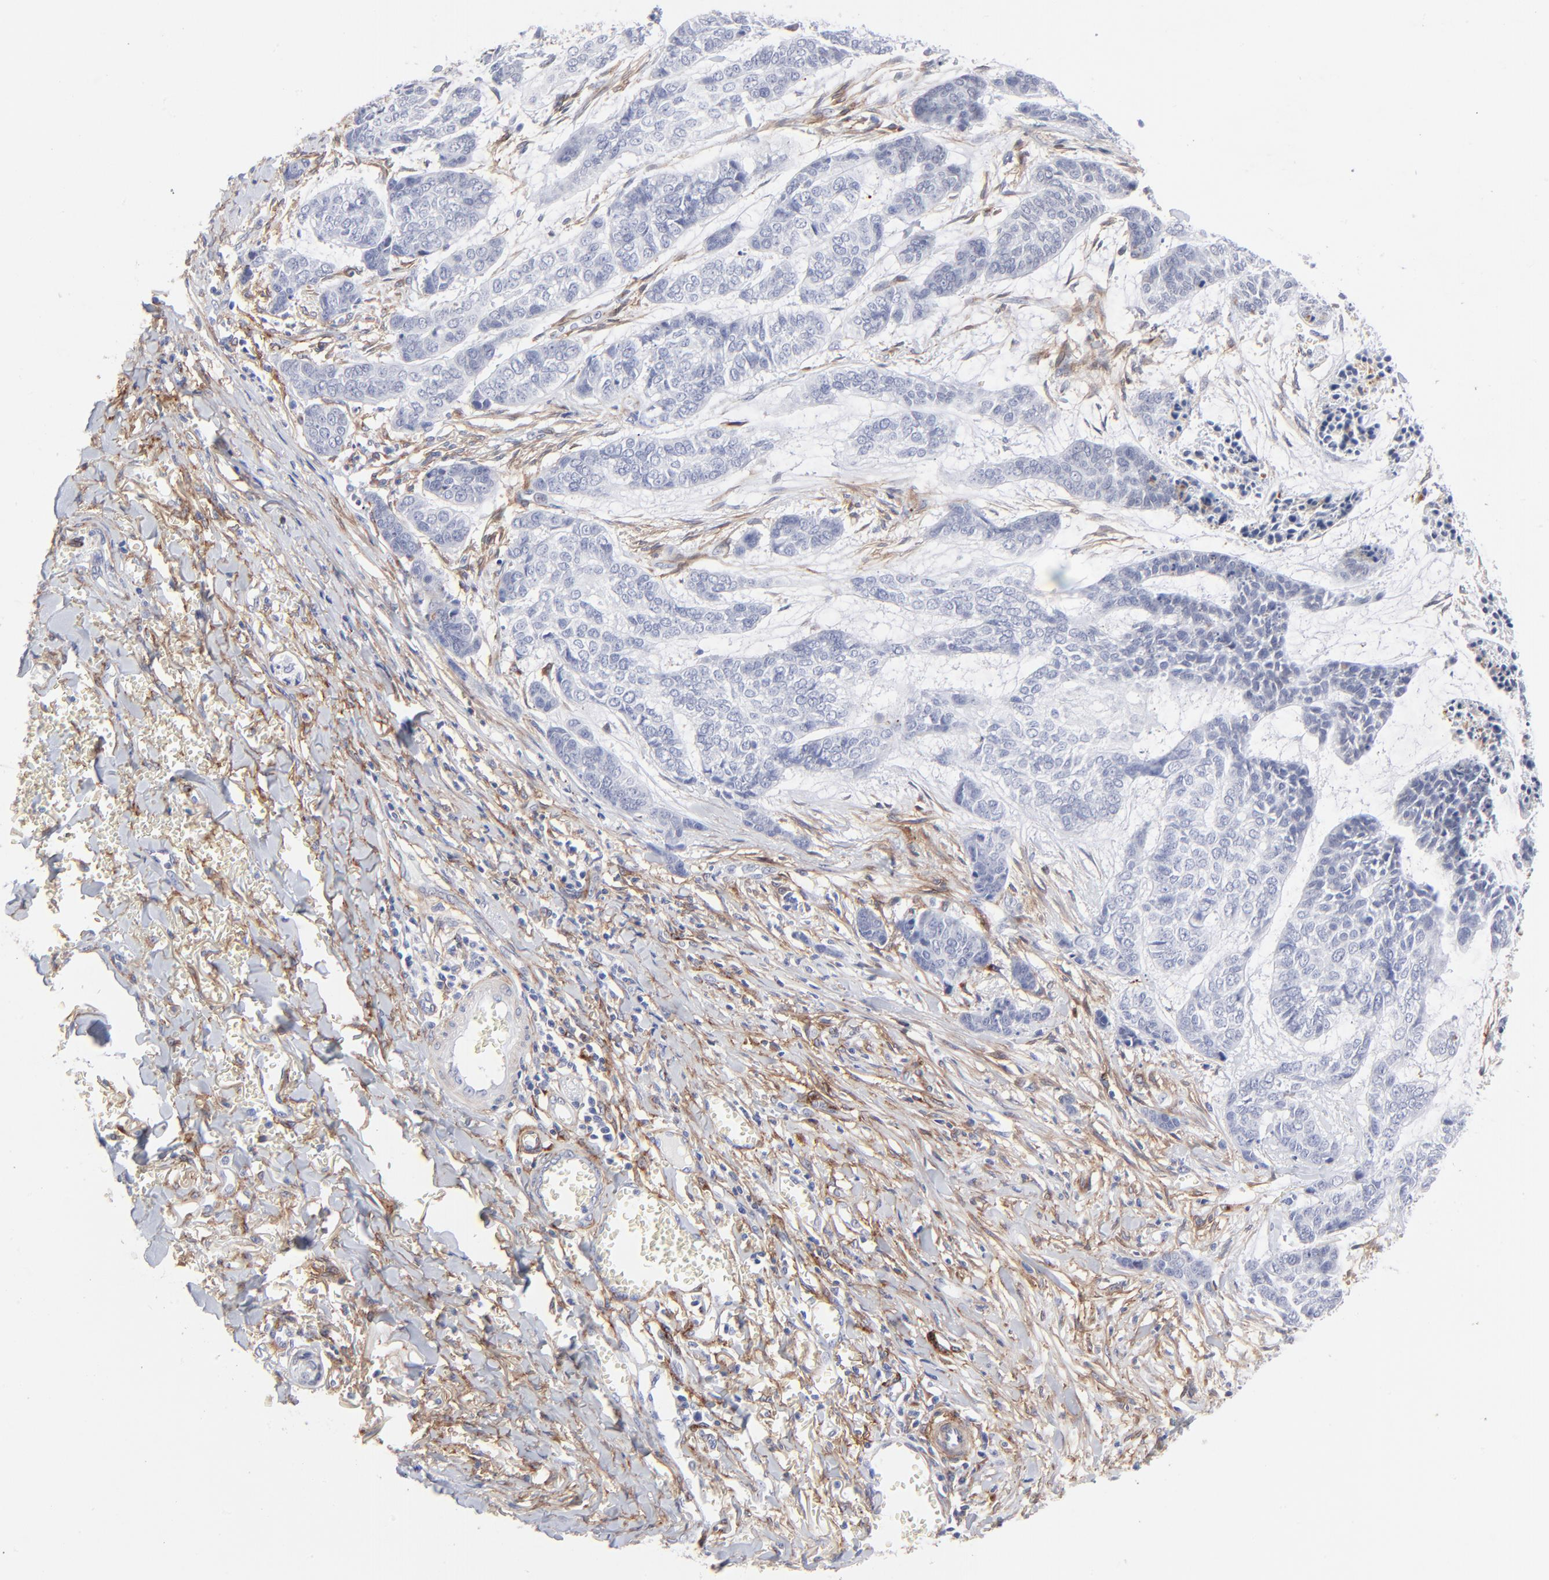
{"staining": {"intensity": "negative", "quantity": "none", "location": "none"}, "tissue": "skin cancer", "cell_type": "Tumor cells", "image_type": "cancer", "snomed": [{"axis": "morphology", "description": "Basal cell carcinoma"}, {"axis": "topography", "description": "Skin"}], "caption": "Tumor cells are negative for brown protein staining in skin basal cell carcinoma.", "gene": "PDGFRB", "patient": {"sex": "female", "age": 64}}